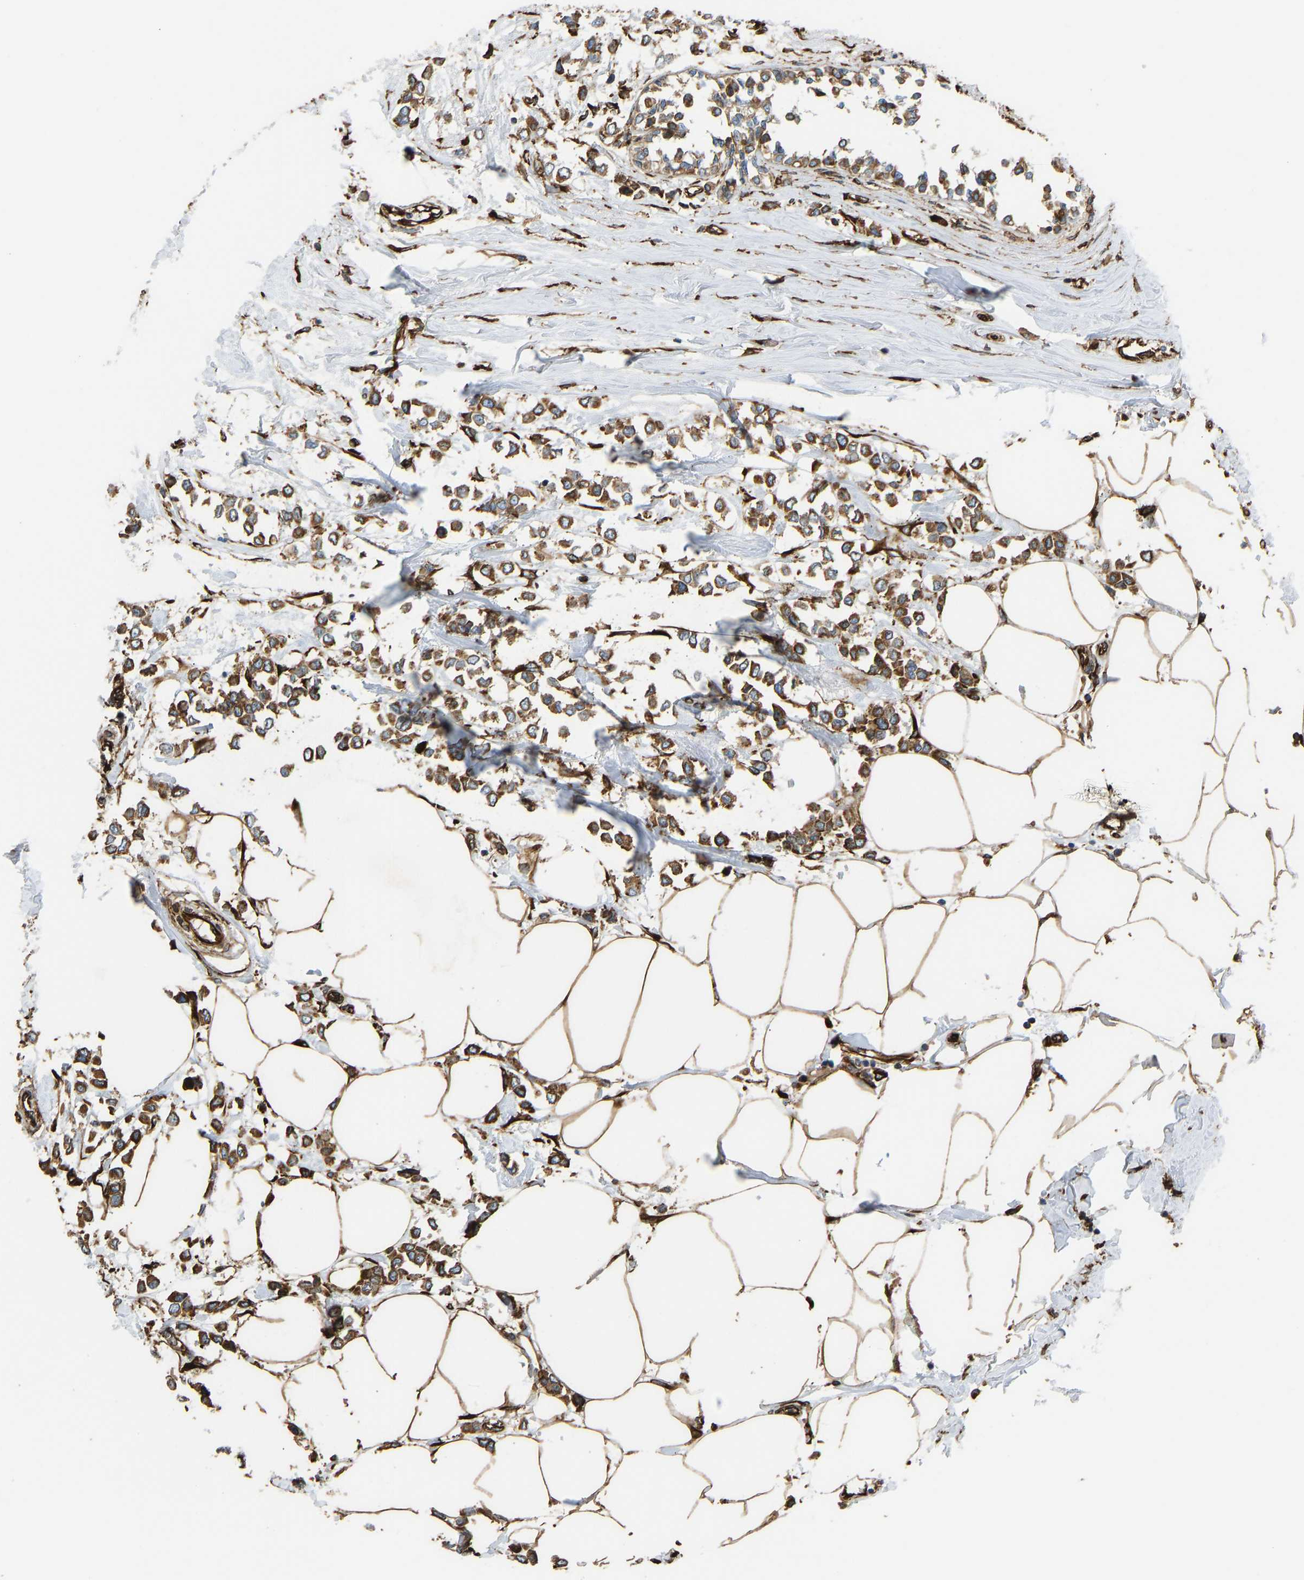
{"staining": {"intensity": "strong", "quantity": ">75%", "location": "cytoplasmic/membranous"}, "tissue": "breast cancer", "cell_type": "Tumor cells", "image_type": "cancer", "snomed": [{"axis": "morphology", "description": "Lobular carcinoma"}, {"axis": "topography", "description": "Breast"}], "caption": "Immunohistochemical staining of human lobular carcinoma (breast) reveals high levels of strong cytoplasmic/membranous protein staining in approximately >75% of tumor cells.", "gene": "BEX3", "patient": {"sex": "female", "age": 51}}